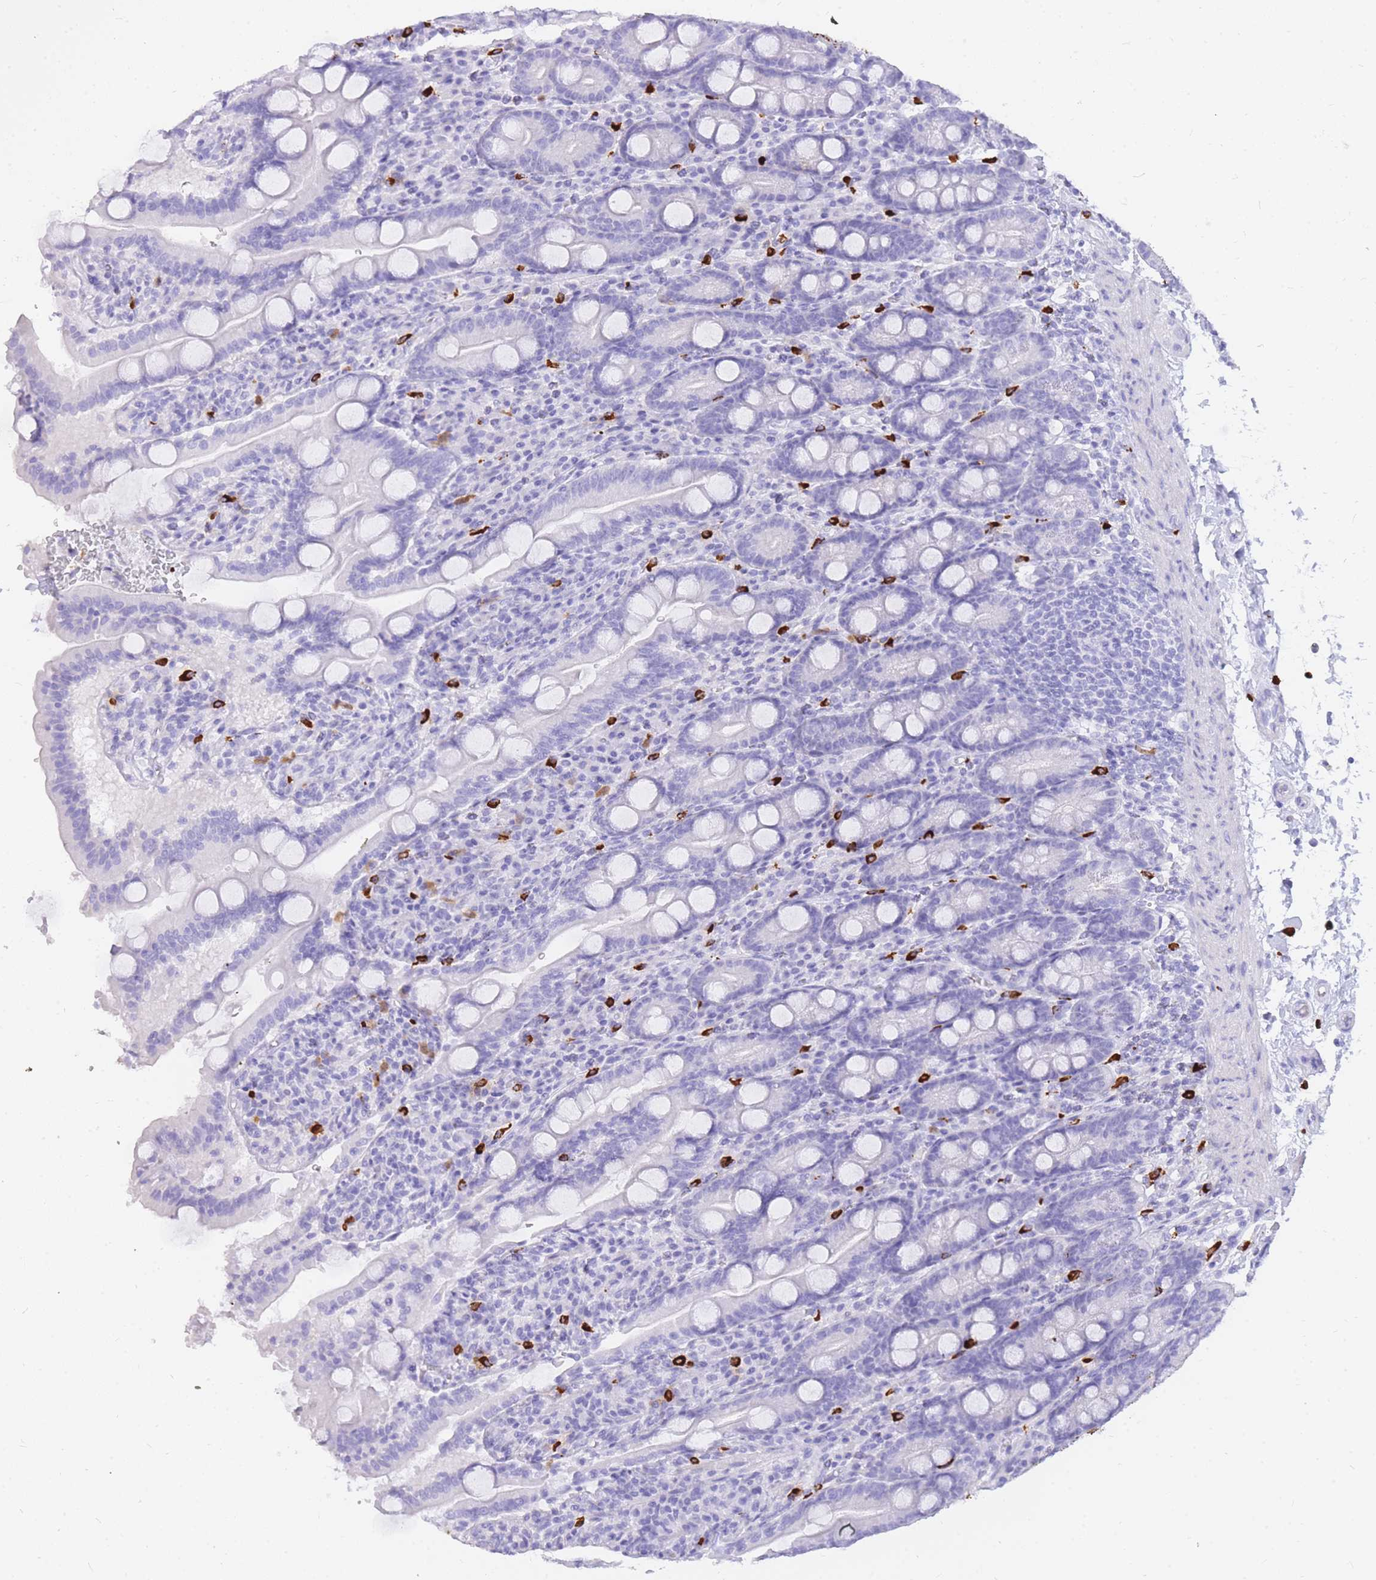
{"staining": {"intensity": "negative", "quantity": "none", "location": "none"}, "tissue": "duodenum", "cell_type": "Glandular cells", "image_type": "normal", "snomed": [{"axis": "morphology", "description": "Normal tissue, NOS"}, {"axis": "topography", "description": "Duodenum"}], "caption": "A micrograph of duodenum stained for a protein shows no brown staining in glandular cells.", "gene": "HERC1", "patient": {"sex": "male", "age": 35}}